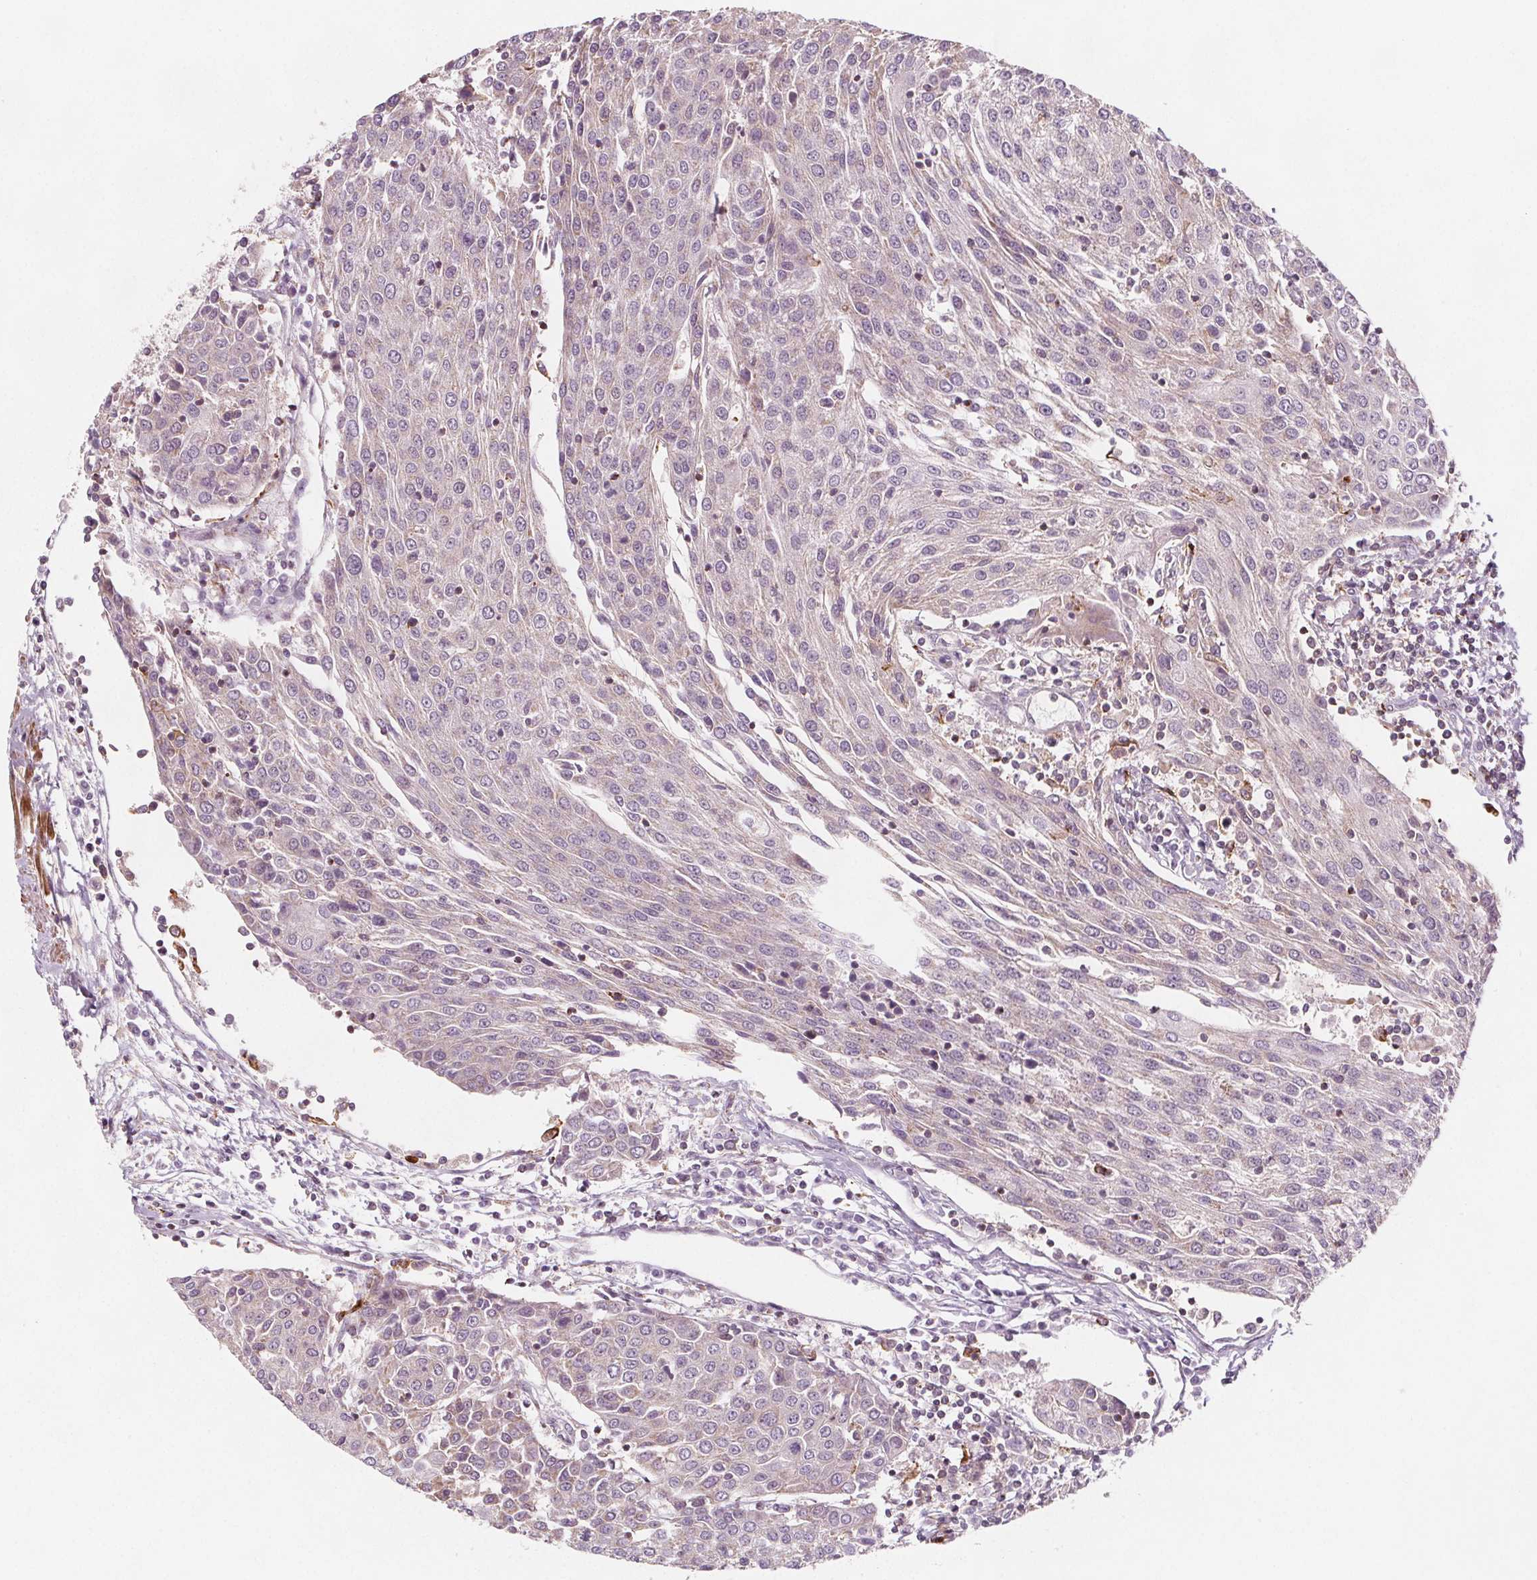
{"staining": {"intensity": "negative", "quantity": "none", "location": "none"}, "tissue": "urothelial cancer", "cell_type": "Tumor cells", "image_type": "cancer", "snomed": [{"axis": "morphology", "description": "Urothelial carcinoma, High grade"}, {"axis": "topography", "description": "Urinary bladder"}], "caption": "Tumor cells show no significant protein staining in urothelial cancer. The staining is performed using DAB (3,3'-diaminobenzidine) brown chromogen with nuclei counter-stained in using hematoxylin.", "gene": "ADAM33", "patient": {"sex": "female", "age": 85}}